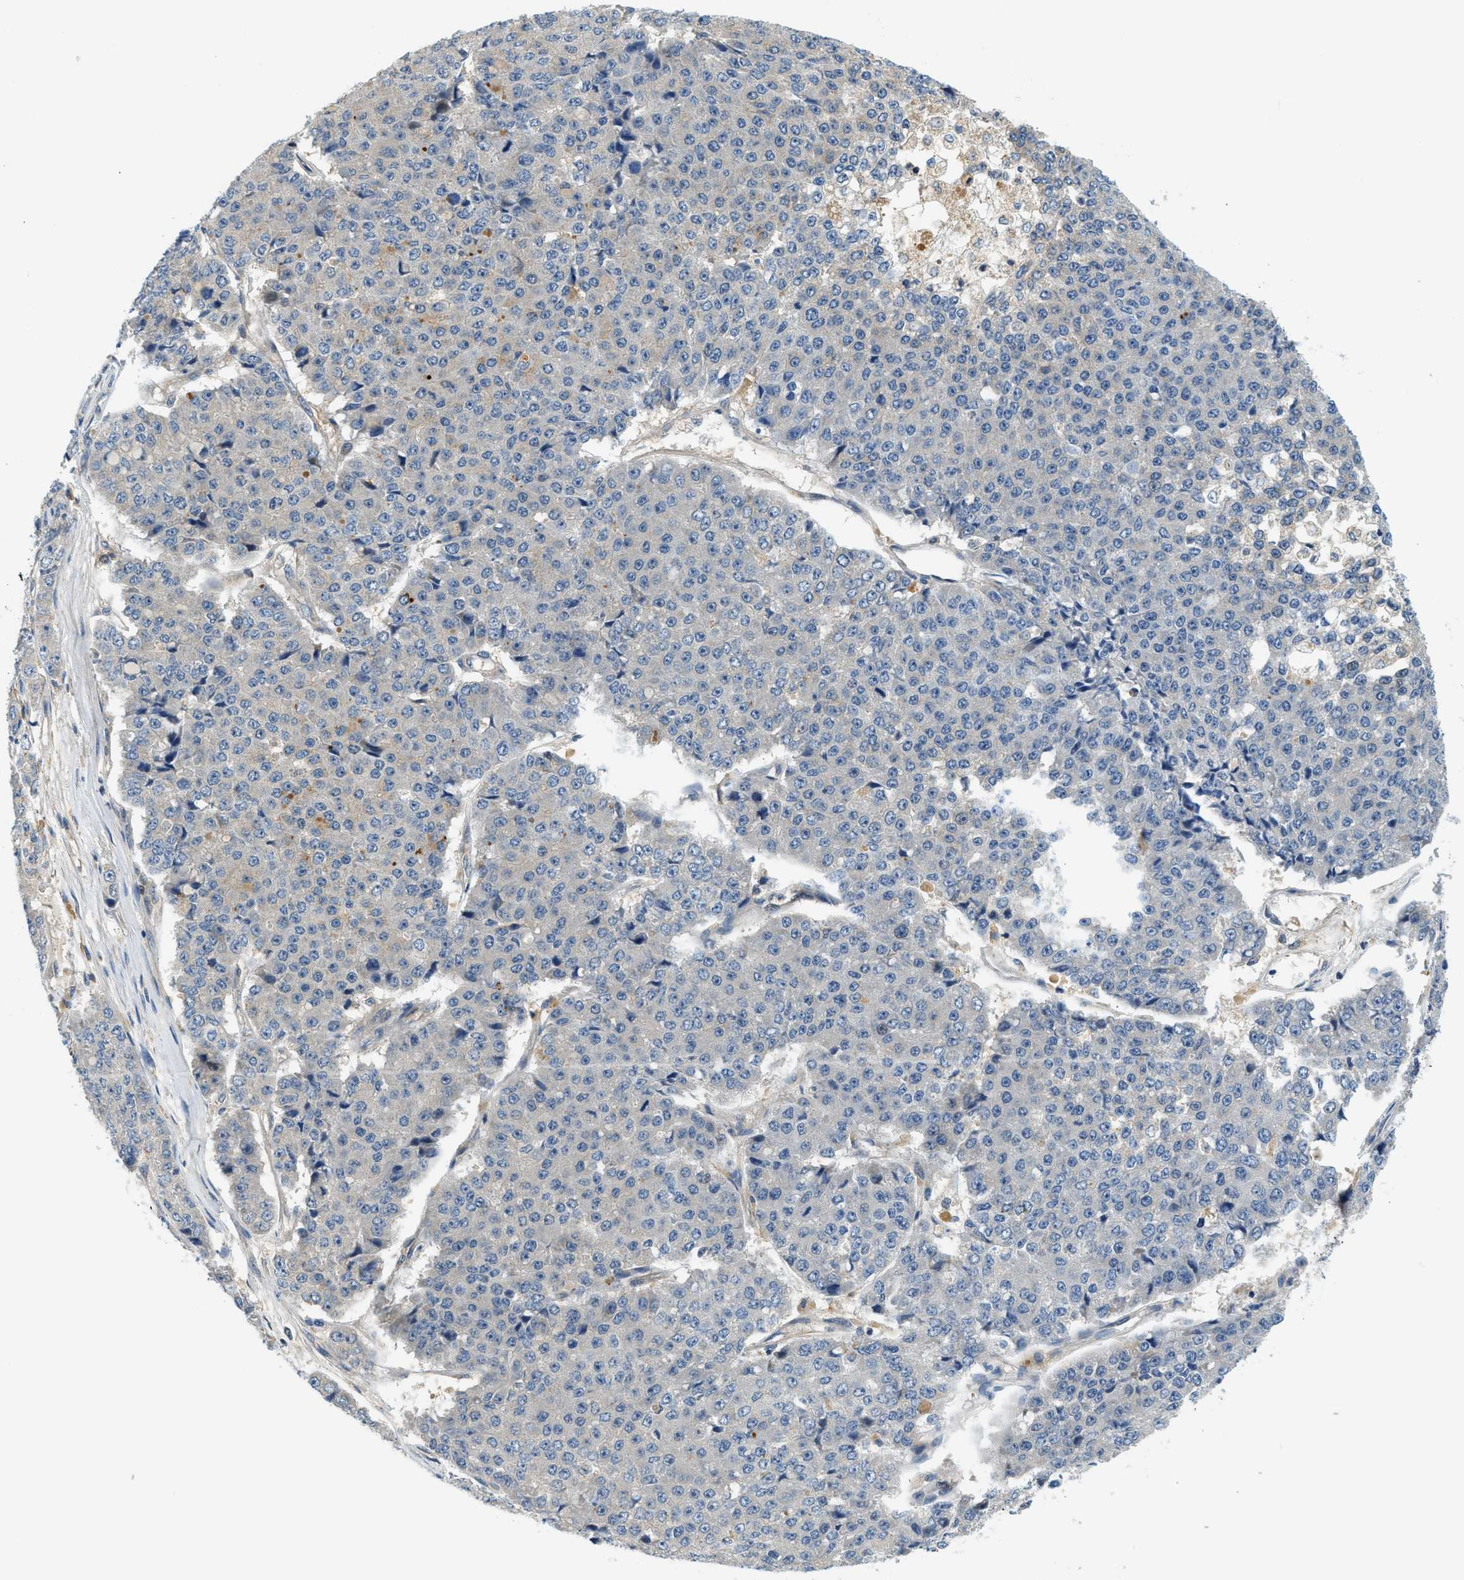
{"staining": {"intensity": "negative", "quantity": "none", "location": "none"}, "tissue": "pancreatic cancer", "cell_type": "Tumor cells", "image_type": "cancer", "snomed": [{"axis": "morphology", "description": "Adenocarcinoma, NOS"}, {"axis": "topography", "description": "Pancreas"}], "caption": "IHC image of pancreatic cancer stained for a protein (brown), which exhibits no positivity in tumor cells.", "gene": "KCNK1", "patient": {"sex": "male", "age": 50}}